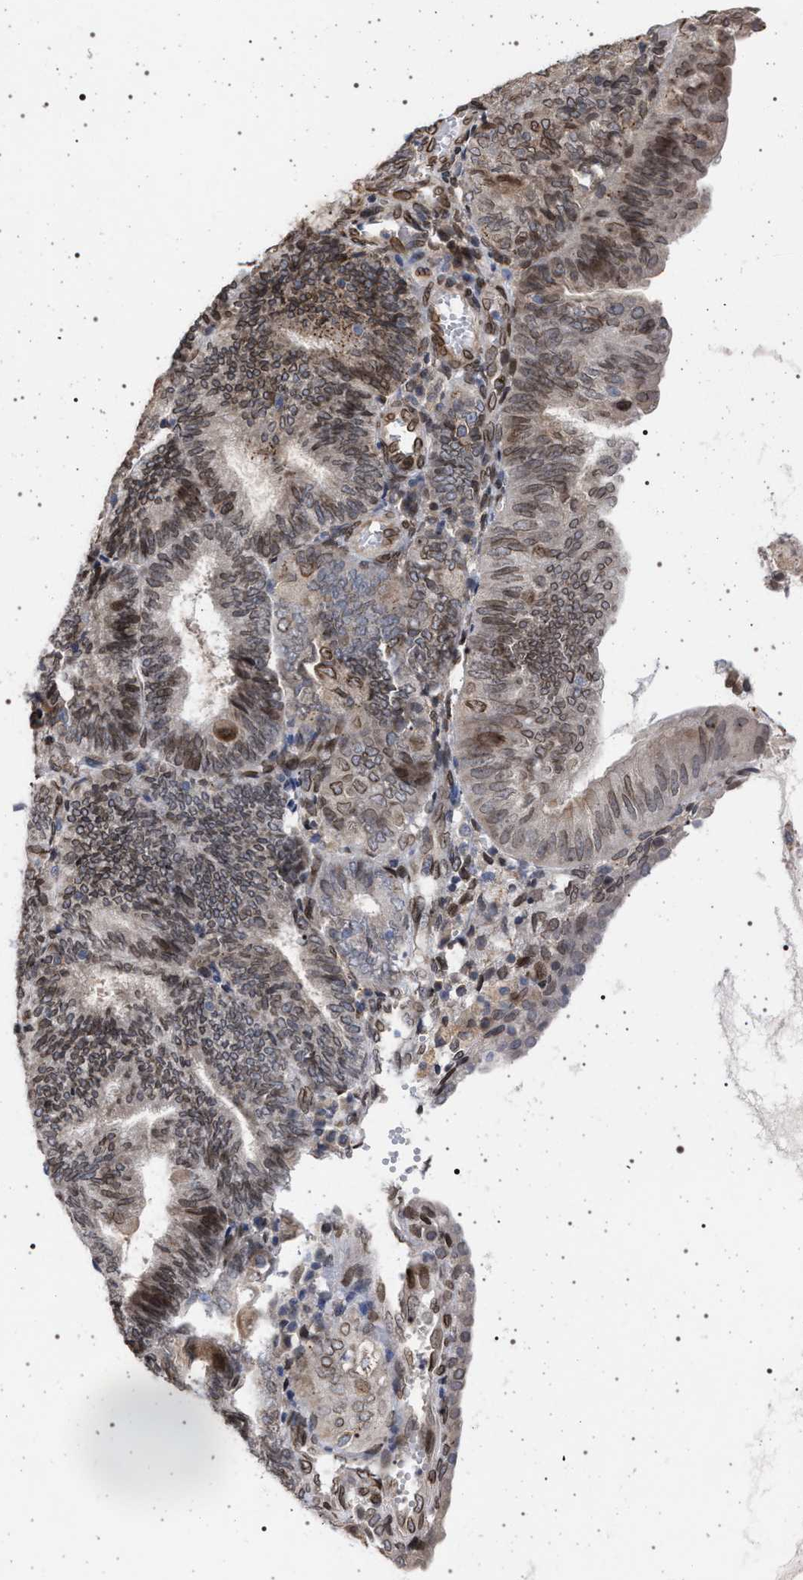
{"staining": {"intensity": "moderate", "quantity": ">75%", "location": "cytoplasmic/membranous,nuclear"}, "tissue": "endometrial cancer", "cell_type": "Tumor cells", "image_type": "cancer", "snomed": [{"axis": "morphology", "description": "Adenocarcinoma, NOS"}, {"axis": "topography", "description": "Endometrium"}], "caption": "This is an image of immunohistochemistry staining of endometrial cancer (adenocarcinoma), which shows moderate expression in the cytoplasmic/membranous and nuclear of tumor cells.", "gene": "ING2", "patient": {"sex": "female", "age": 81}}